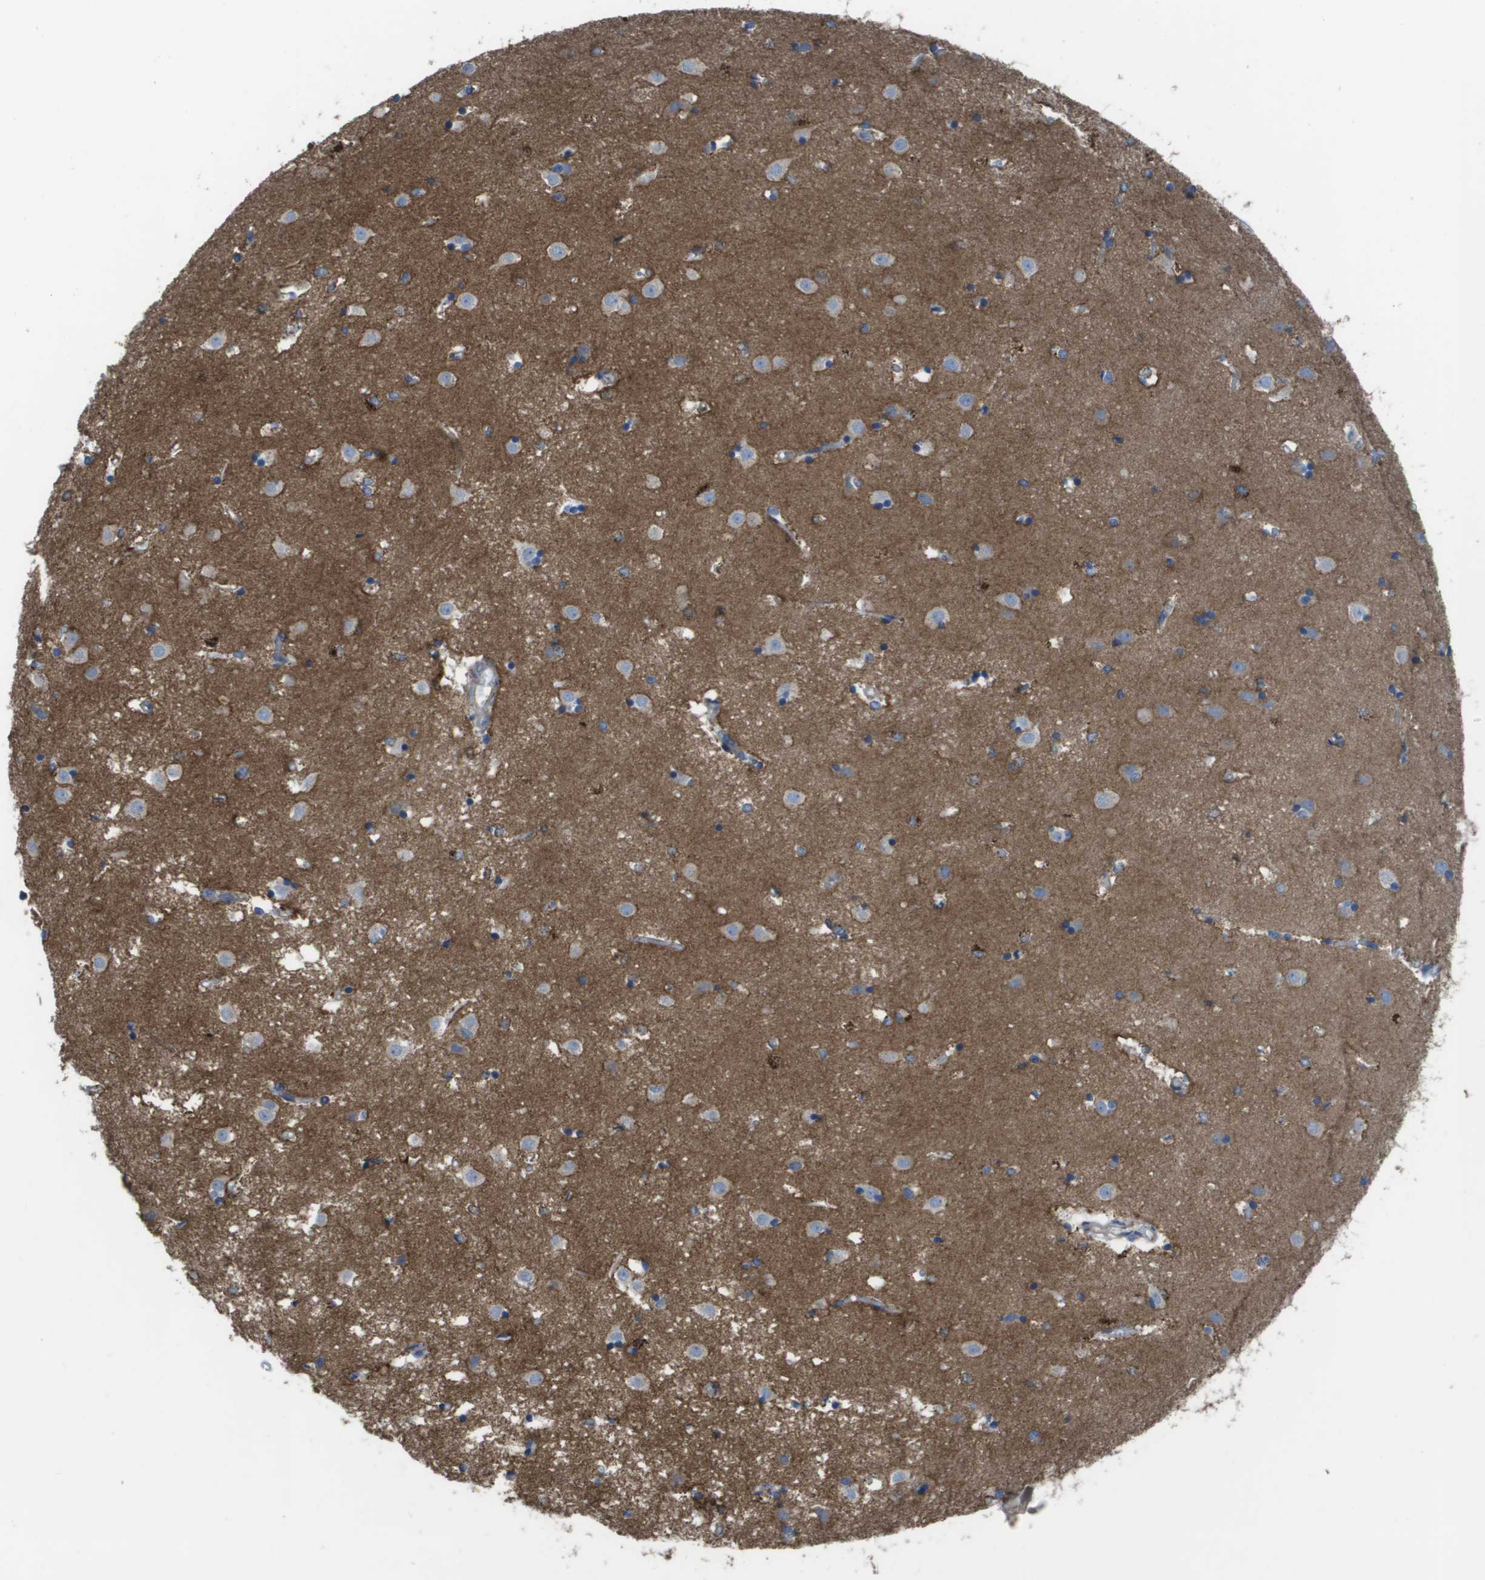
{"staining": {"intensity": "moderate", "quantity": "<25%", "location": "cytoplasmic/membranous"}, "tissue": "caudate", "cell_type": "Glial cells", "image_type": "normal", "snomed": [{"axis": "morphology", "description": "Normal tissue, NOS"}, {"axis": "topography", "description": "Lateral ventricle wall"}], "caption": "Immunohistochemical staining of benign caudate shows <25% levels of moderate cytoplasmic/membranous protein staining in about <25% of glial cells. (brown staining indicates protein expression, while blue staining denotes nuclei).", "gene": "CLCN2", "patient": {"sex": "male", "age": 45}}